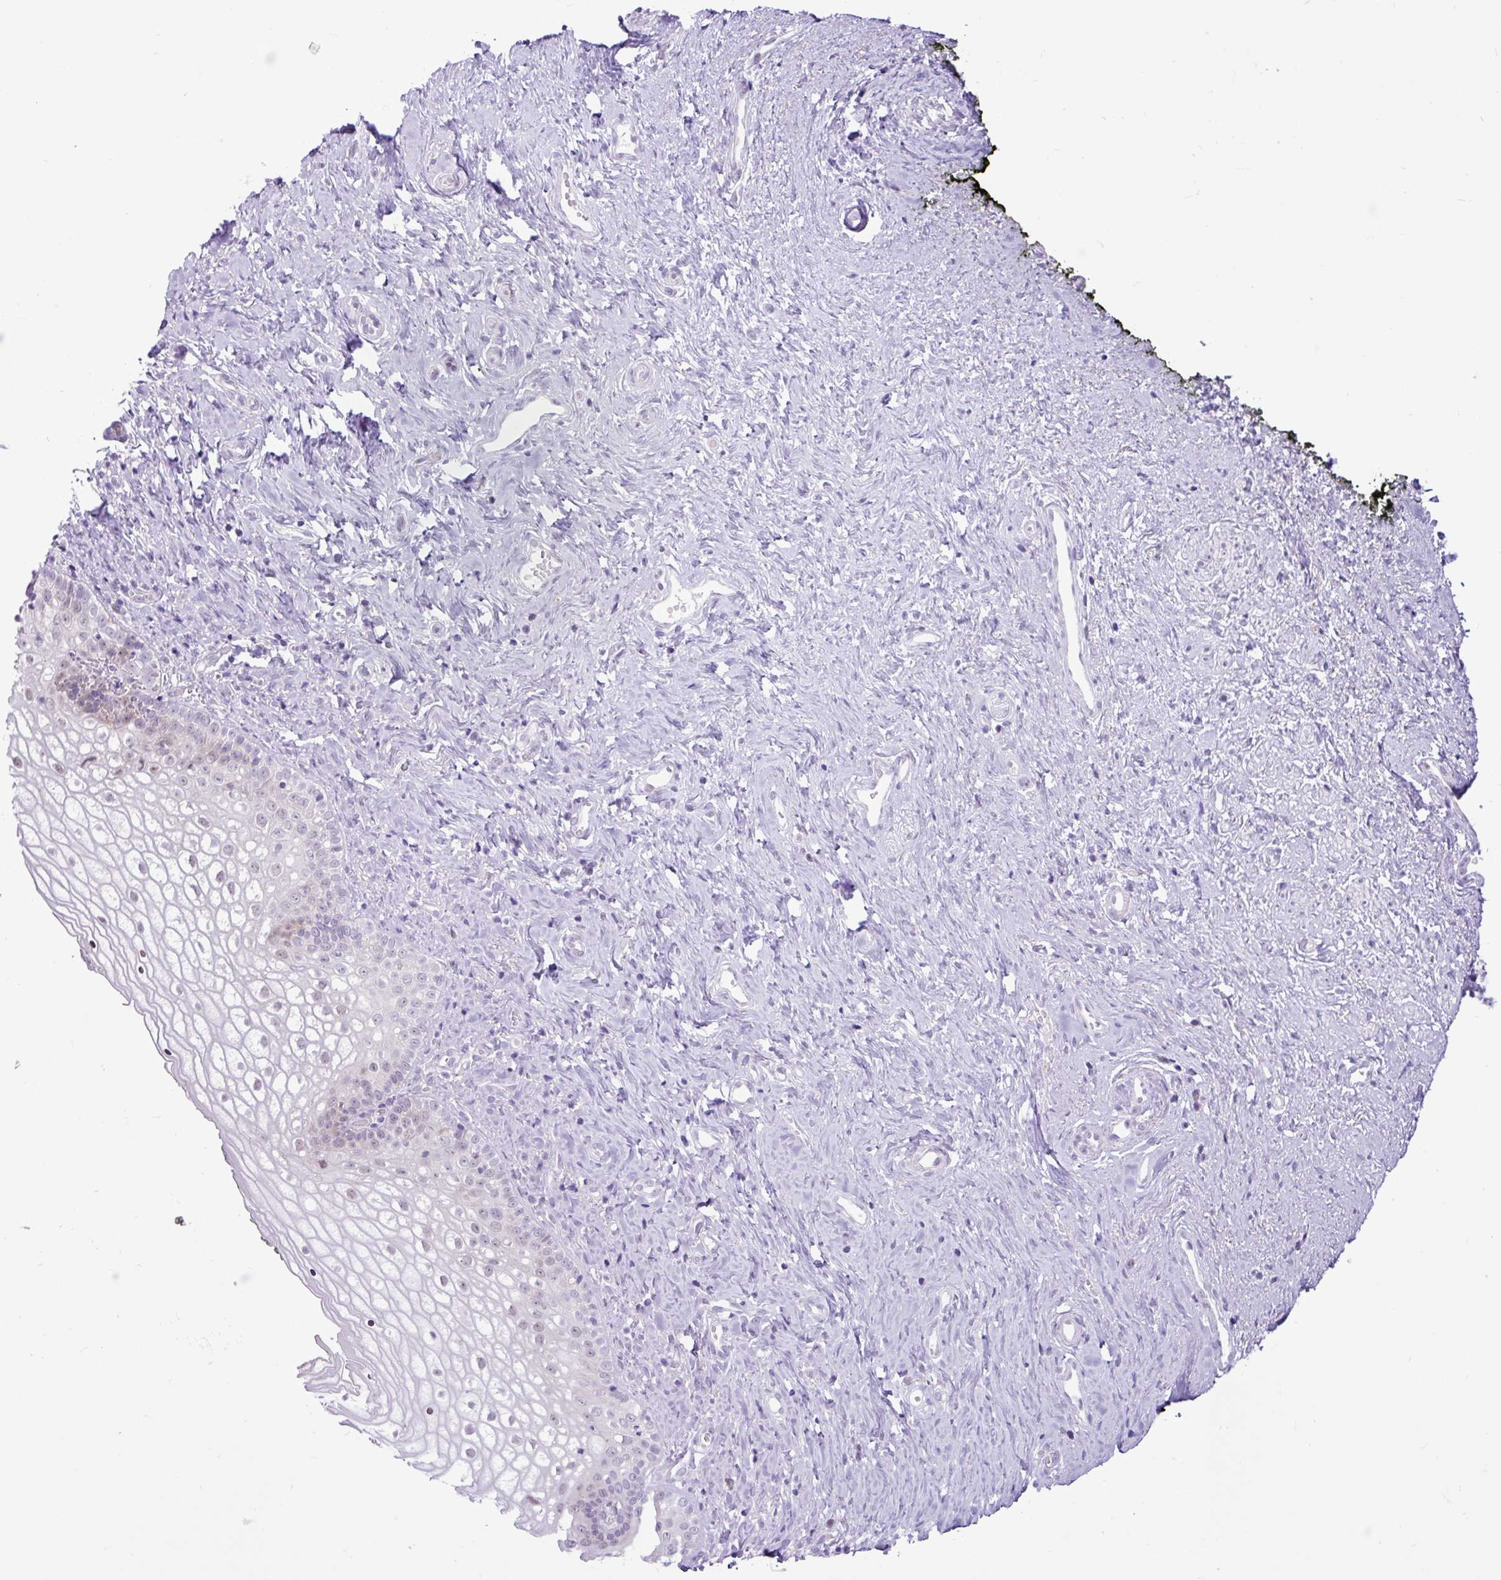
{"staining": {"intensity": "weak", "quantity": "25%-75%", "location": "nuclear"}, "tissue": "vagina", "cell_type": "Squamous epithelial cells", "image_type": "normal", "snomed": [{"axis": "morphology", "description": "Normal tissue, NOS"}, {"axis": "topography", "description": "Vagina"}], "caption": "A low amount of weak nuclear staining is present in about 25%-75% of squamous epithelial cells in unremarkable vagina.", "gene": "ELOA2", "patient": {"sex": "female", "age": 59}}